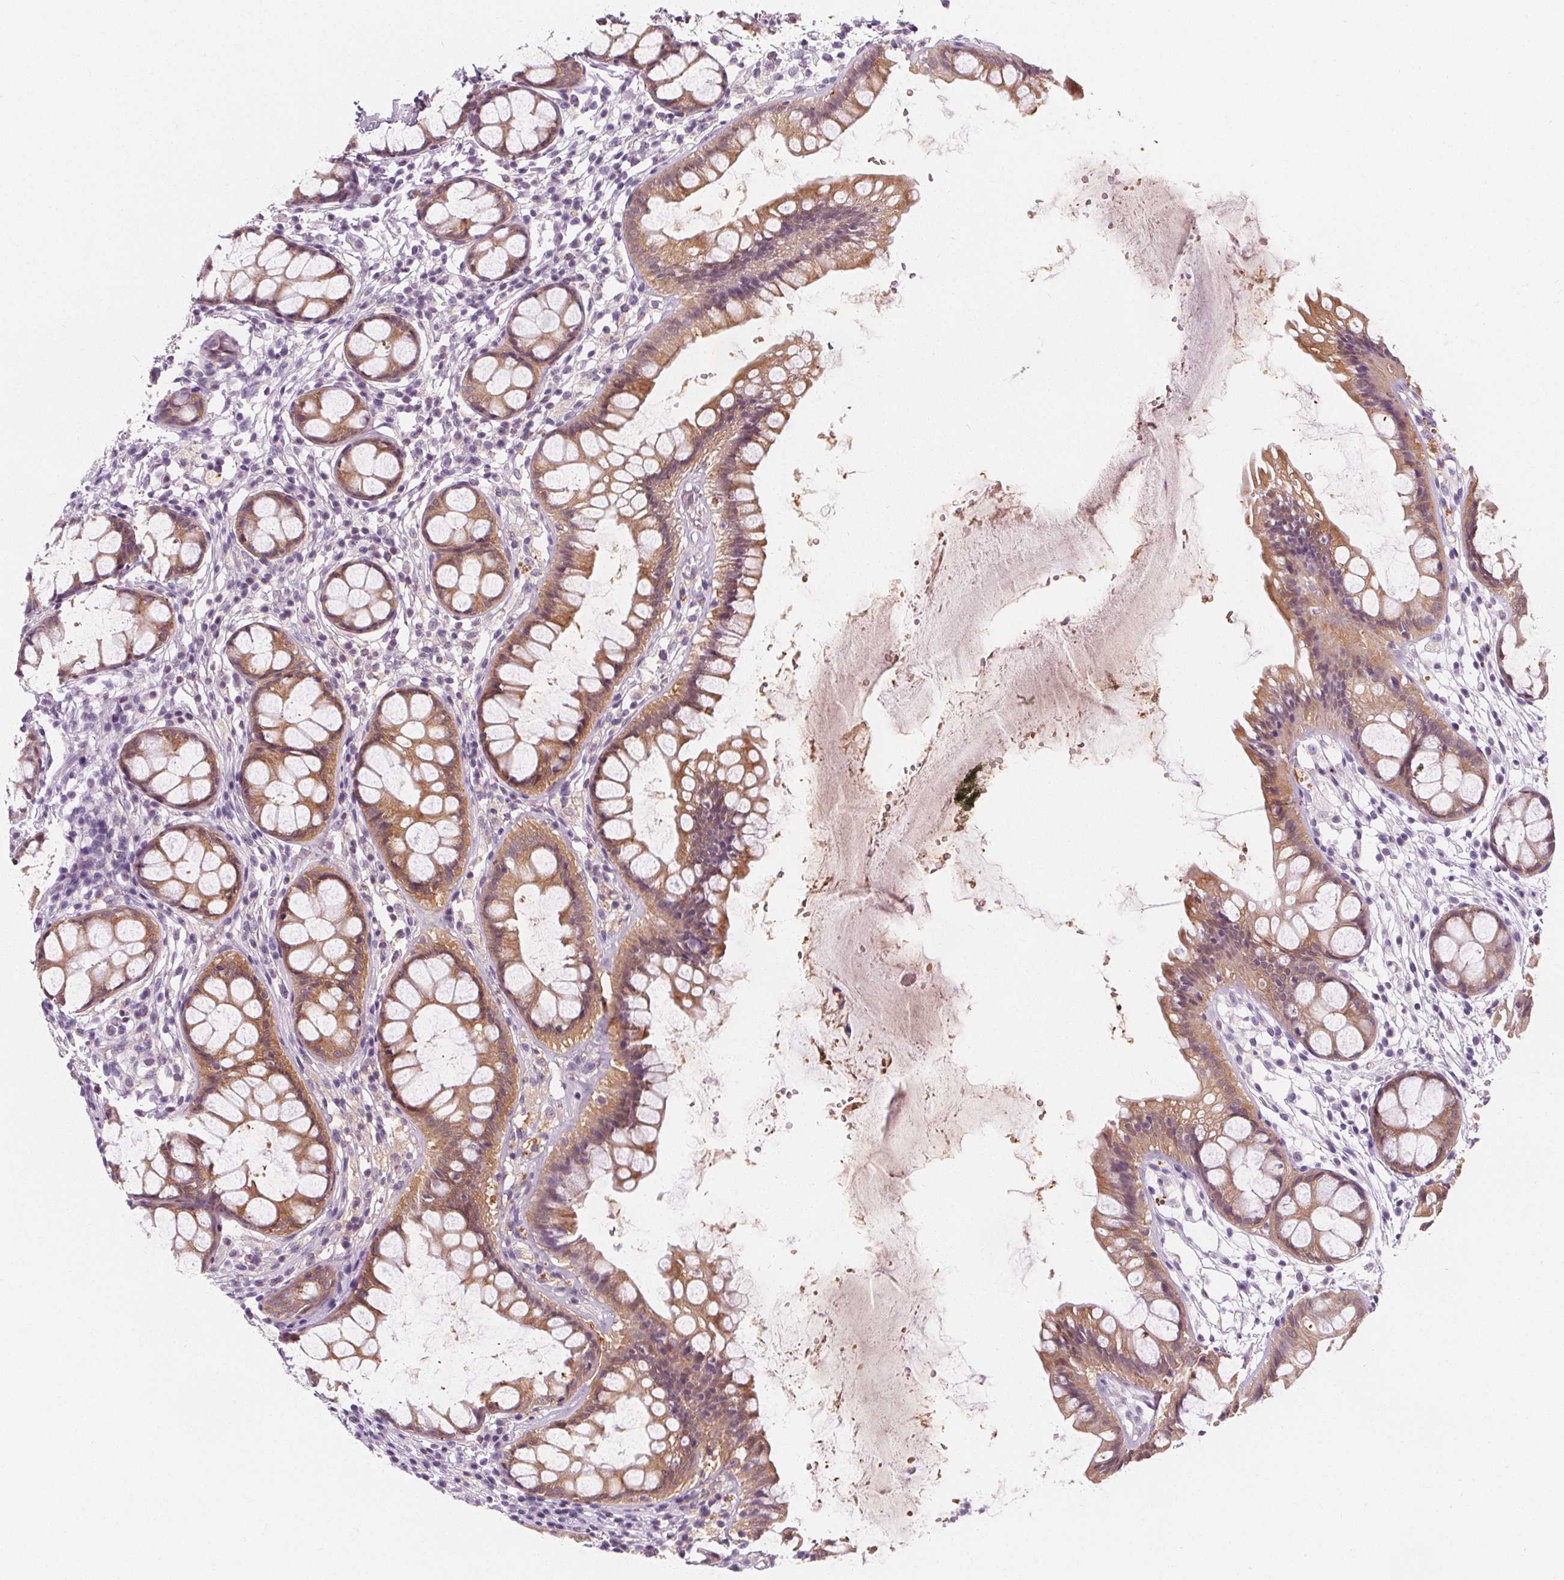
{"staining": {"intensity": "moderate", "quantity": "25%-75%", "location": "cytoplasmic/membranous"}, "tissue": "rectum", "cell_type": "Glandular cells", "image_type": "normal", "snomed": [{"axis": "morphology", "description": "Normal tissue, NOS"}, {"axis": "topography", "description": "Rectum"}], "caption": "Glandular cells exhibit moderate cytoplasmic/membranous positivity in about 25%-75% of cells in normal rectum. The staining is performed using DAB brown chromogen to label protein expression. The nuclei are counter-stained blue using hematoxylin.", "gene": "UGP2", "patient": {"sex": "female", "age": 62}}